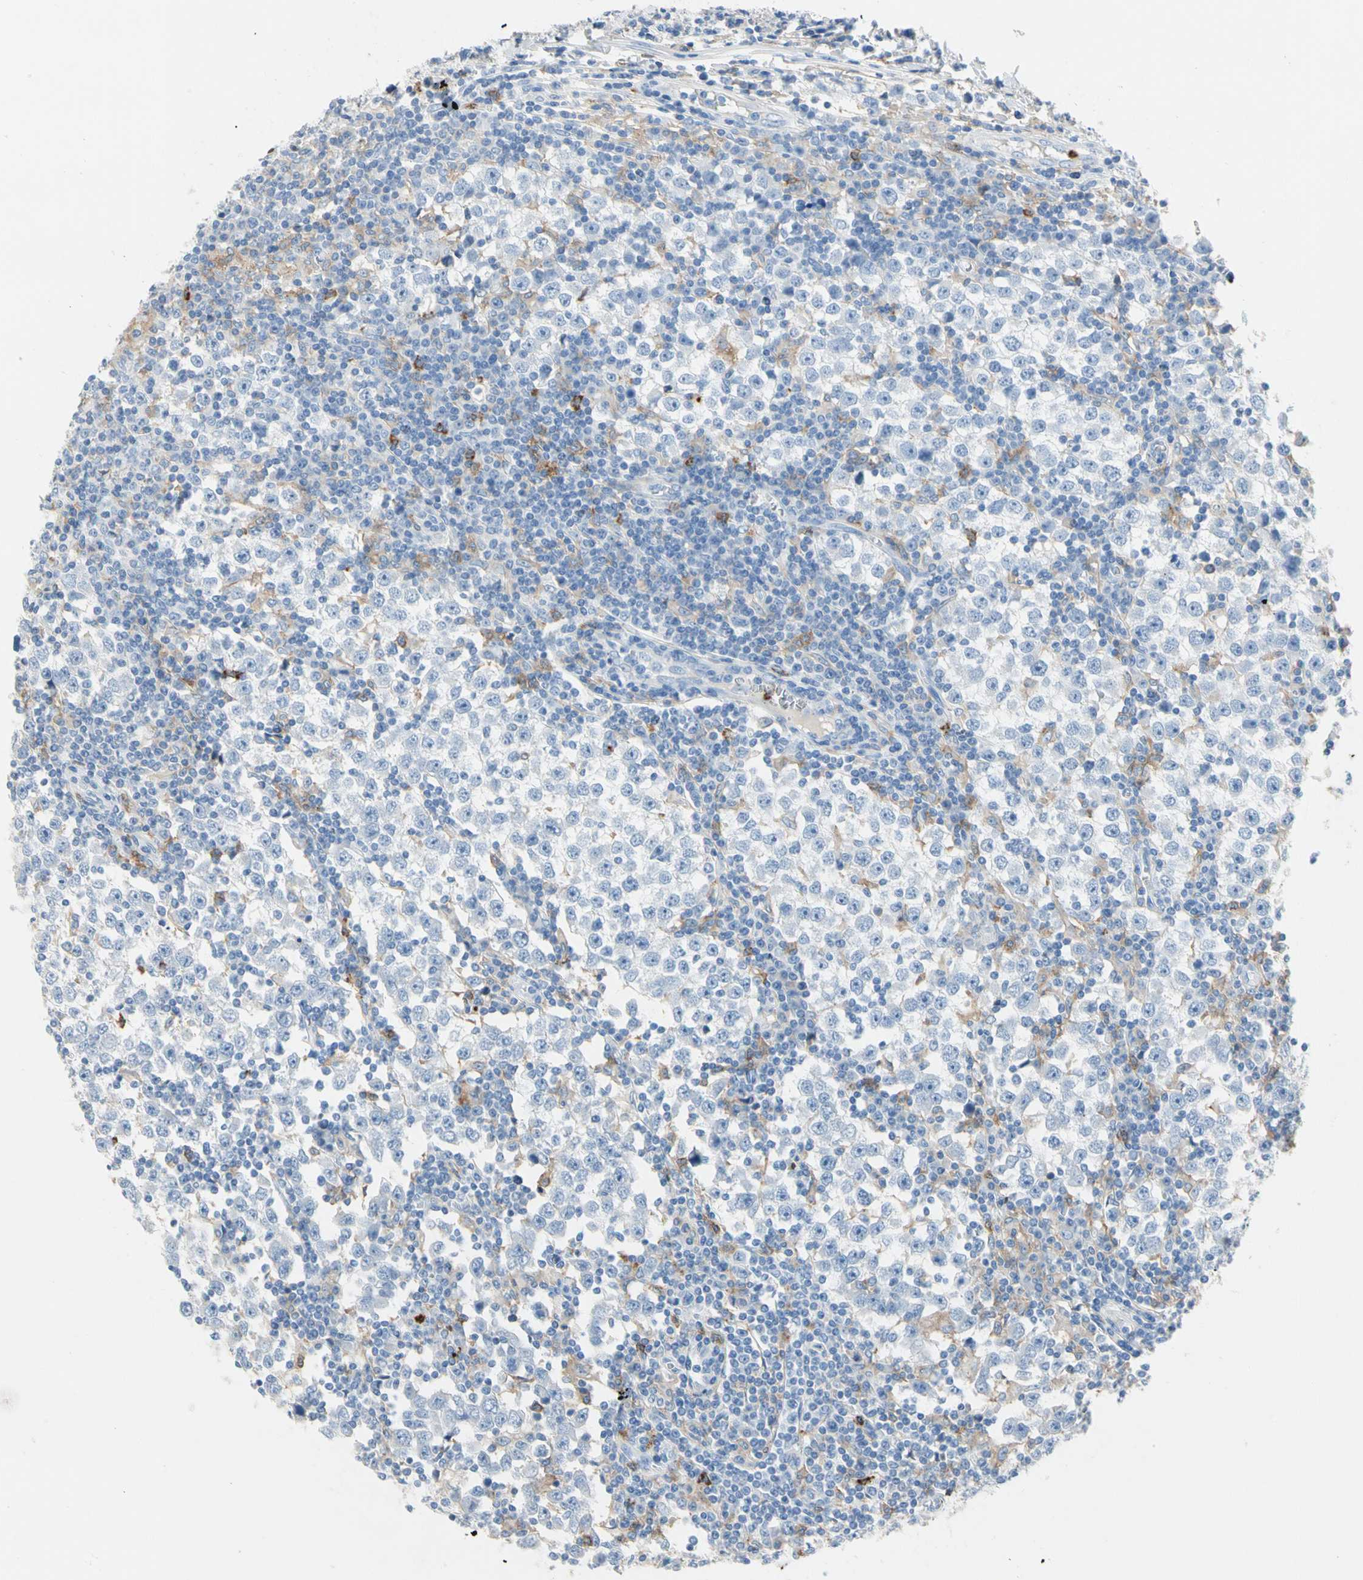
{"staining": {"intensity": "negative", "quantity": "none", "location": "none"}, "tissue": "testis cancer", "cell_type": "Tumor cells", "image_type": "cancer", "snomed": [{"axis": "morphology", "description": "Seminoma, NOS"}, {"axis": "topography", "description": "Testis"}], "caption": "There is no significant expression in tumor cells of seminoma (testis). The staining is performed using DAB brown chromogen with nuclei counter-stained in using hematoxylin.", "gene": "CLEC4A", "patient": {"sex": "male", "age": 65}}